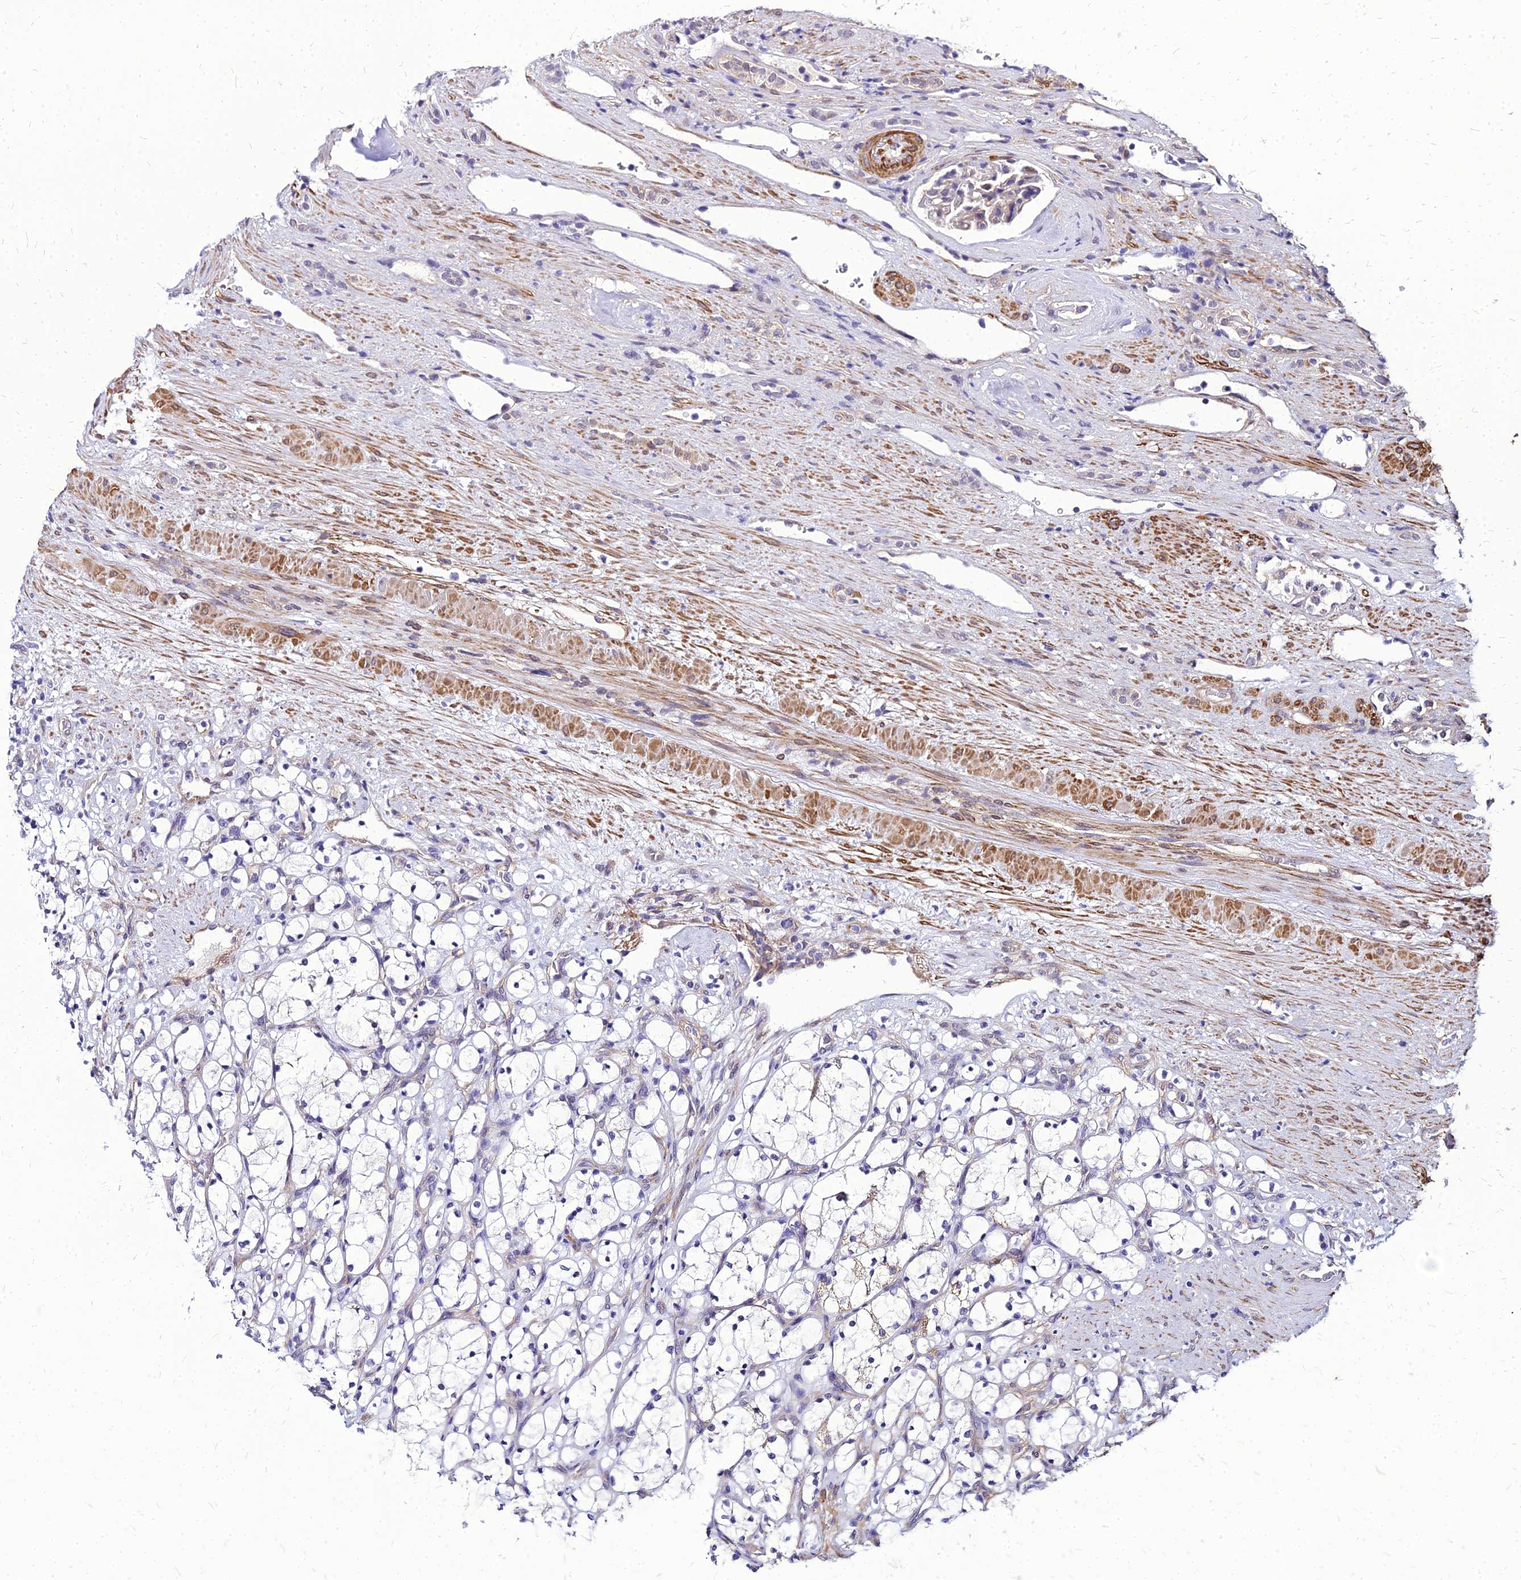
{"staining": {"intensity": "negative", "quantity": "none", "location": "none"}, "tissue": "renal cancer", "cell_type": "Tumor cells", "image_type": "cancer", "snomed": [{"axis": "morphology", "description": "Adenocarcinoma, NOS"}, {"axis": "topography", "description": "Kidney"}], "caption": "Photomicrograph shows no protein positivity in tumor cells of renal cancer (adenocarcinoma) tissue.", "gene": "YEATS2", "patient": {"sex": "female", "age": 69}}